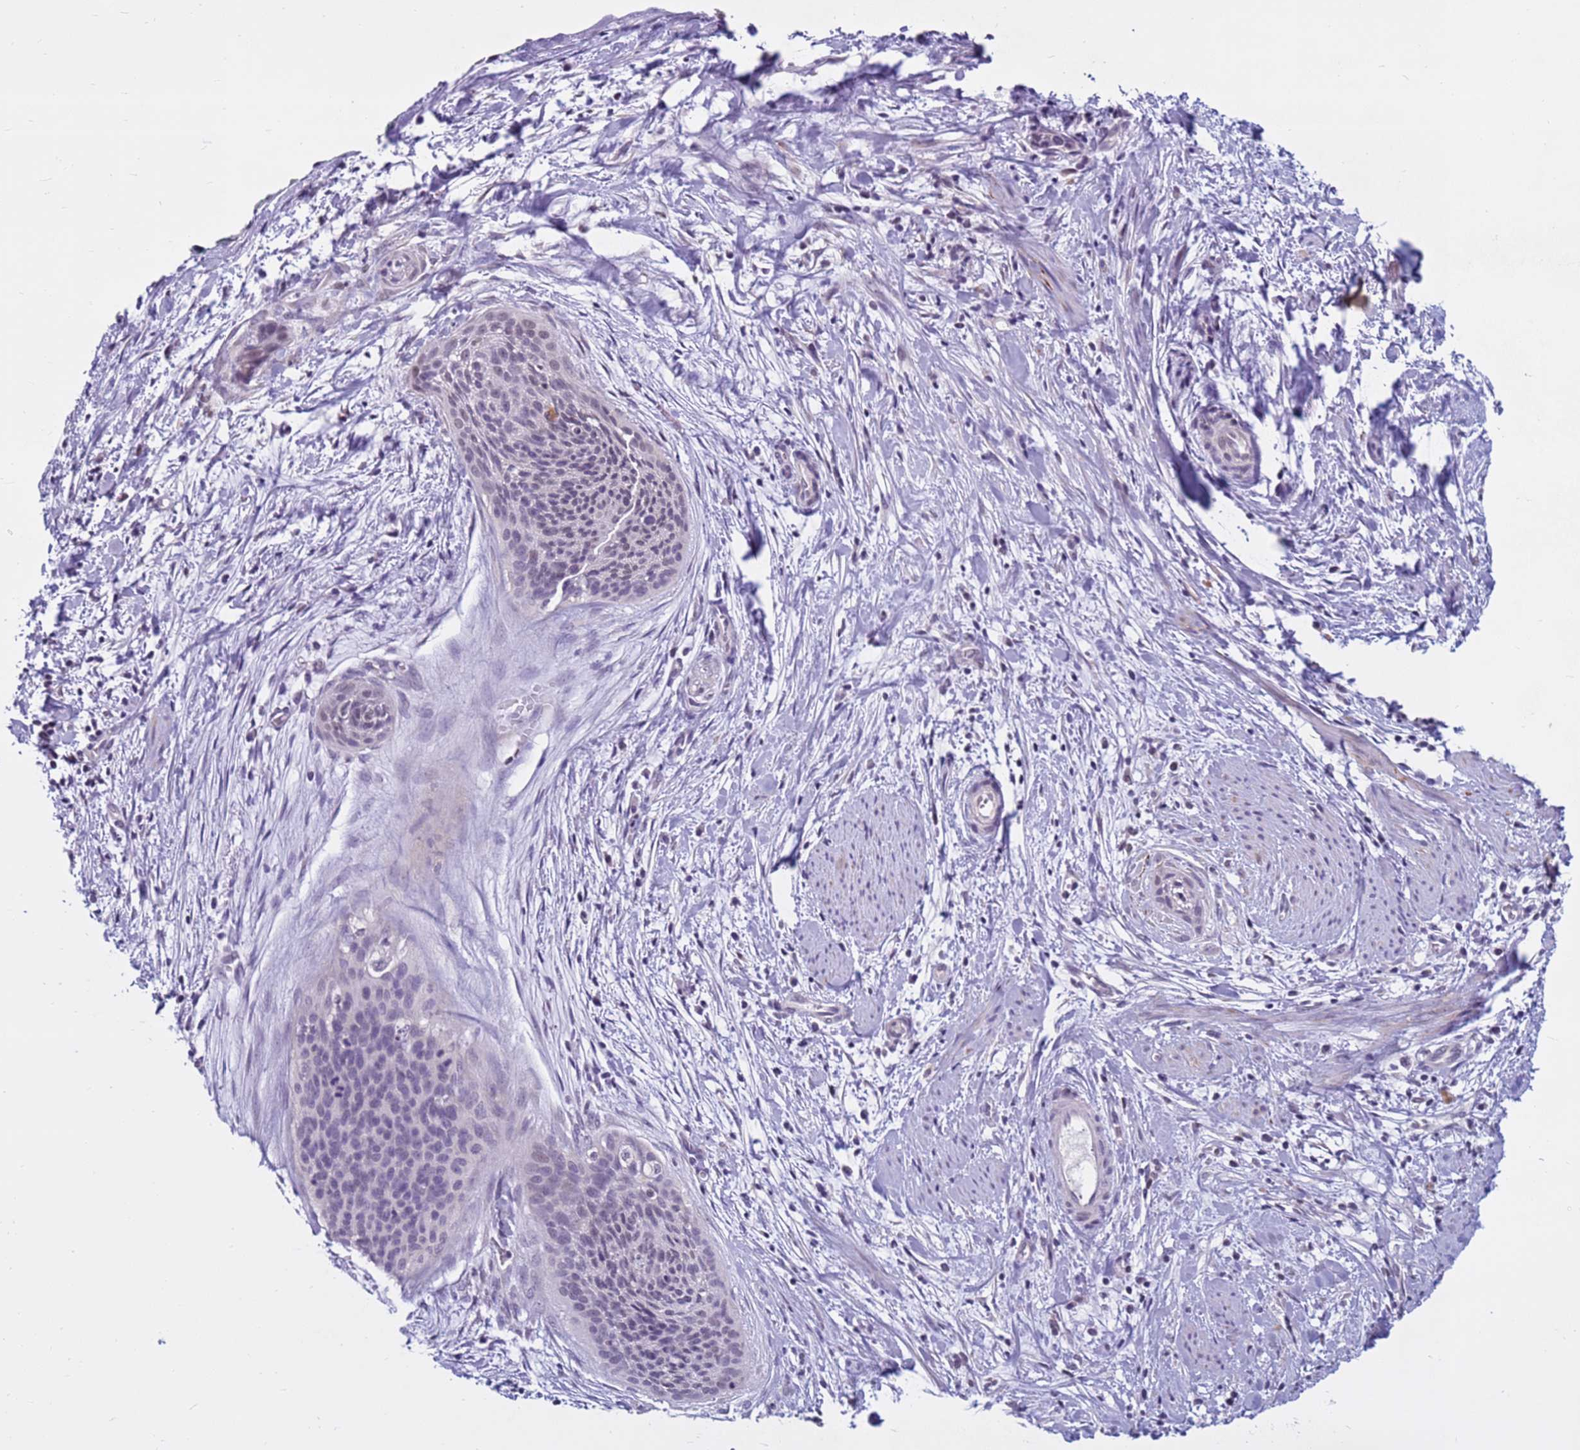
{"staining": {"intensity": "negative", "quantity": "none", "location": "none"}, "tissue": "cervical cancer", "cell_type": "Tumor cells", "image_type": "cancer", "snomed": [{"axis": "morphology", "description": "Squamous cell carcinoma, NOS"}, {"axis": "topography", "description": "Cervix"}], "caption": "Tumor cells are negative for protein expression in human cervical cancer.", "gene": "CDK2AP2", "patient": {"sex": "female", "age": 55}}